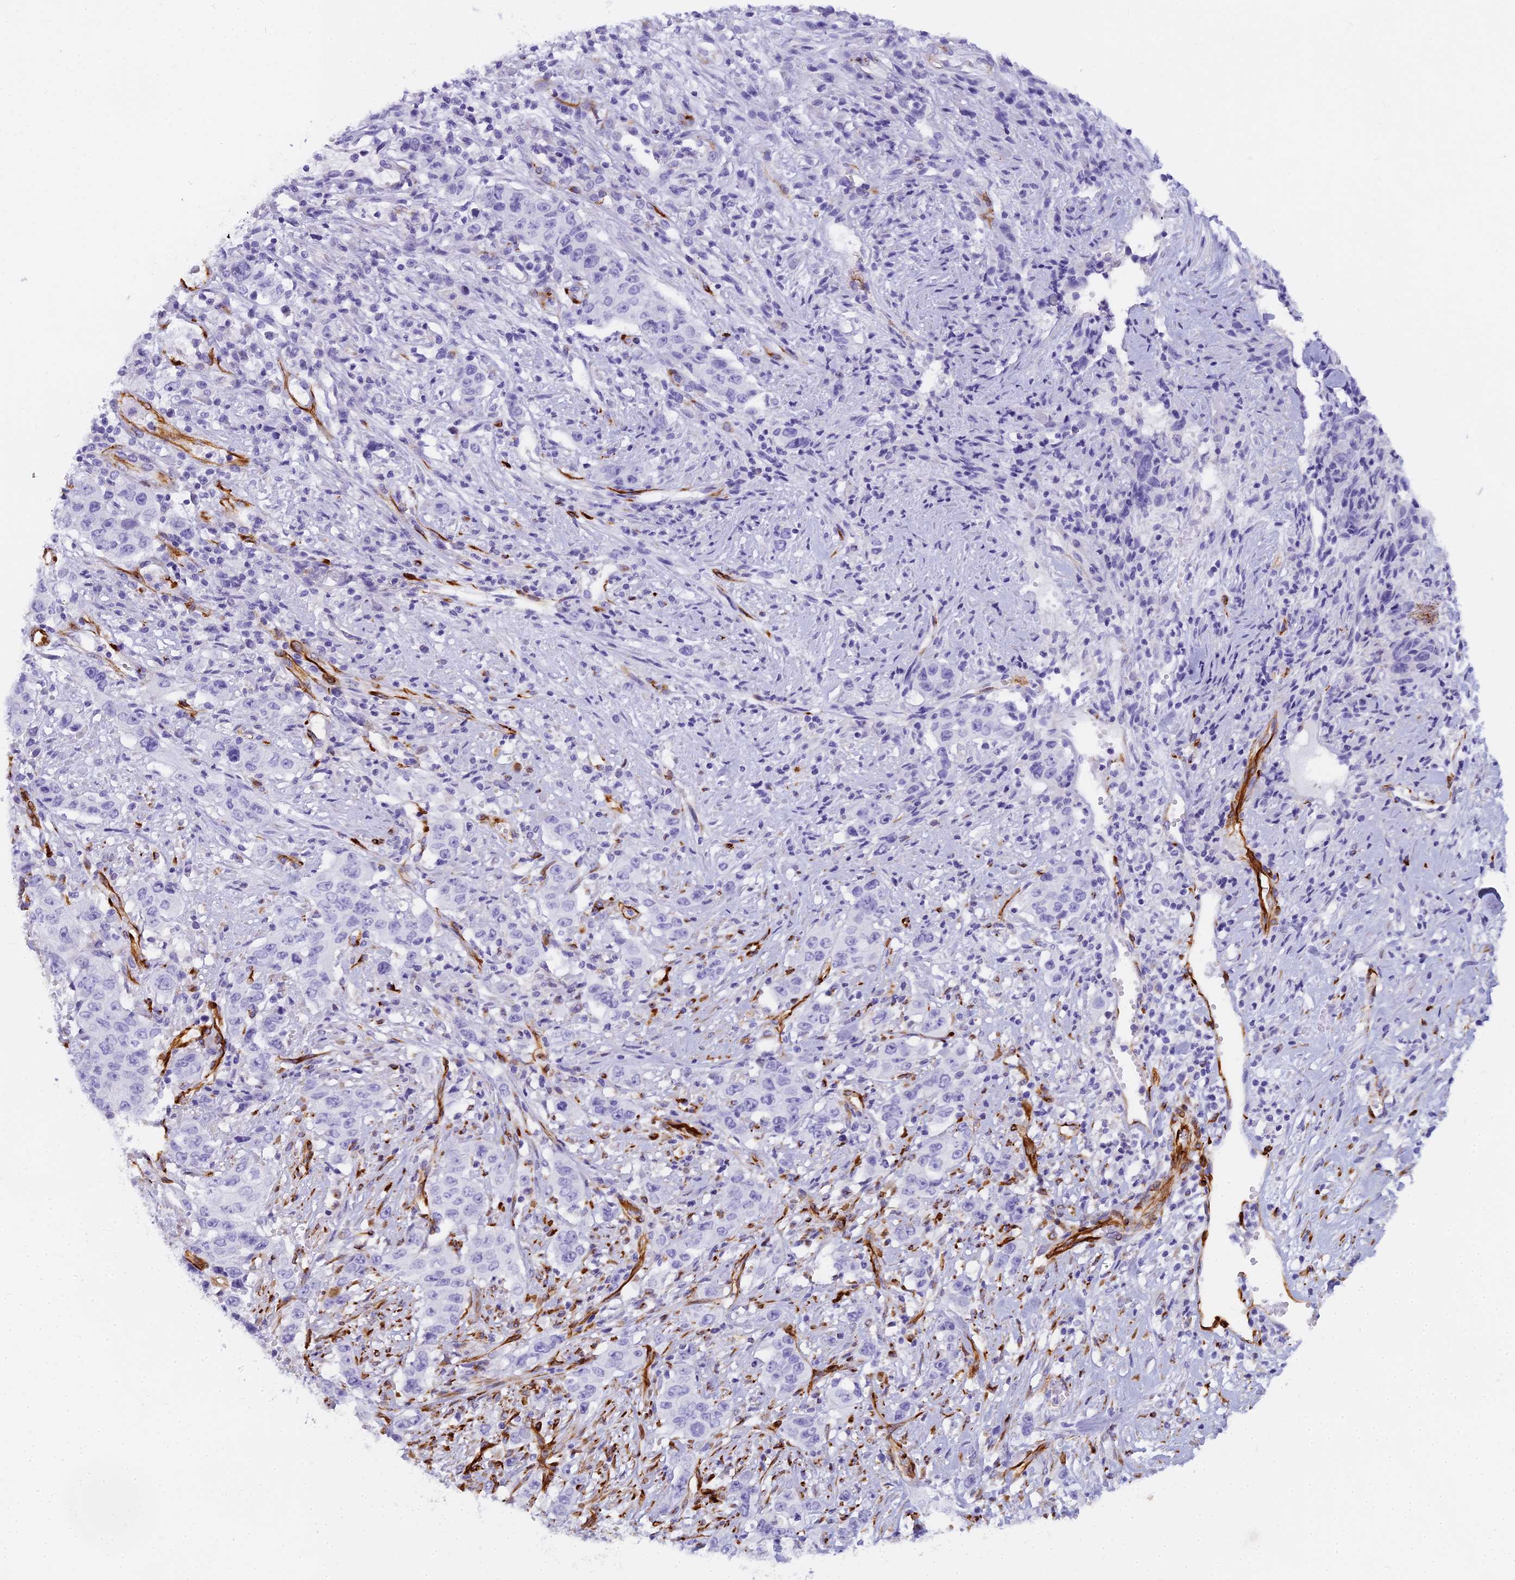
{"staining": {"intensity": "negative", "quantity": "none", "location": "none"}, "tissue": "stomach cancer", "cell_type": "Tumor cells", "image_type": "cancer", "snomed": [{"axis": "morphology", "description": "Adenocarcinoma, NOS"}, {"axis": "topography", "description": "Stomach, upper"}], "caption": "The micrograph exhibits no staining of tumor cells in stomach adenocarcinoma.", "gene": "EVI2A", "patient": {"sex": "male", "age": 62}}